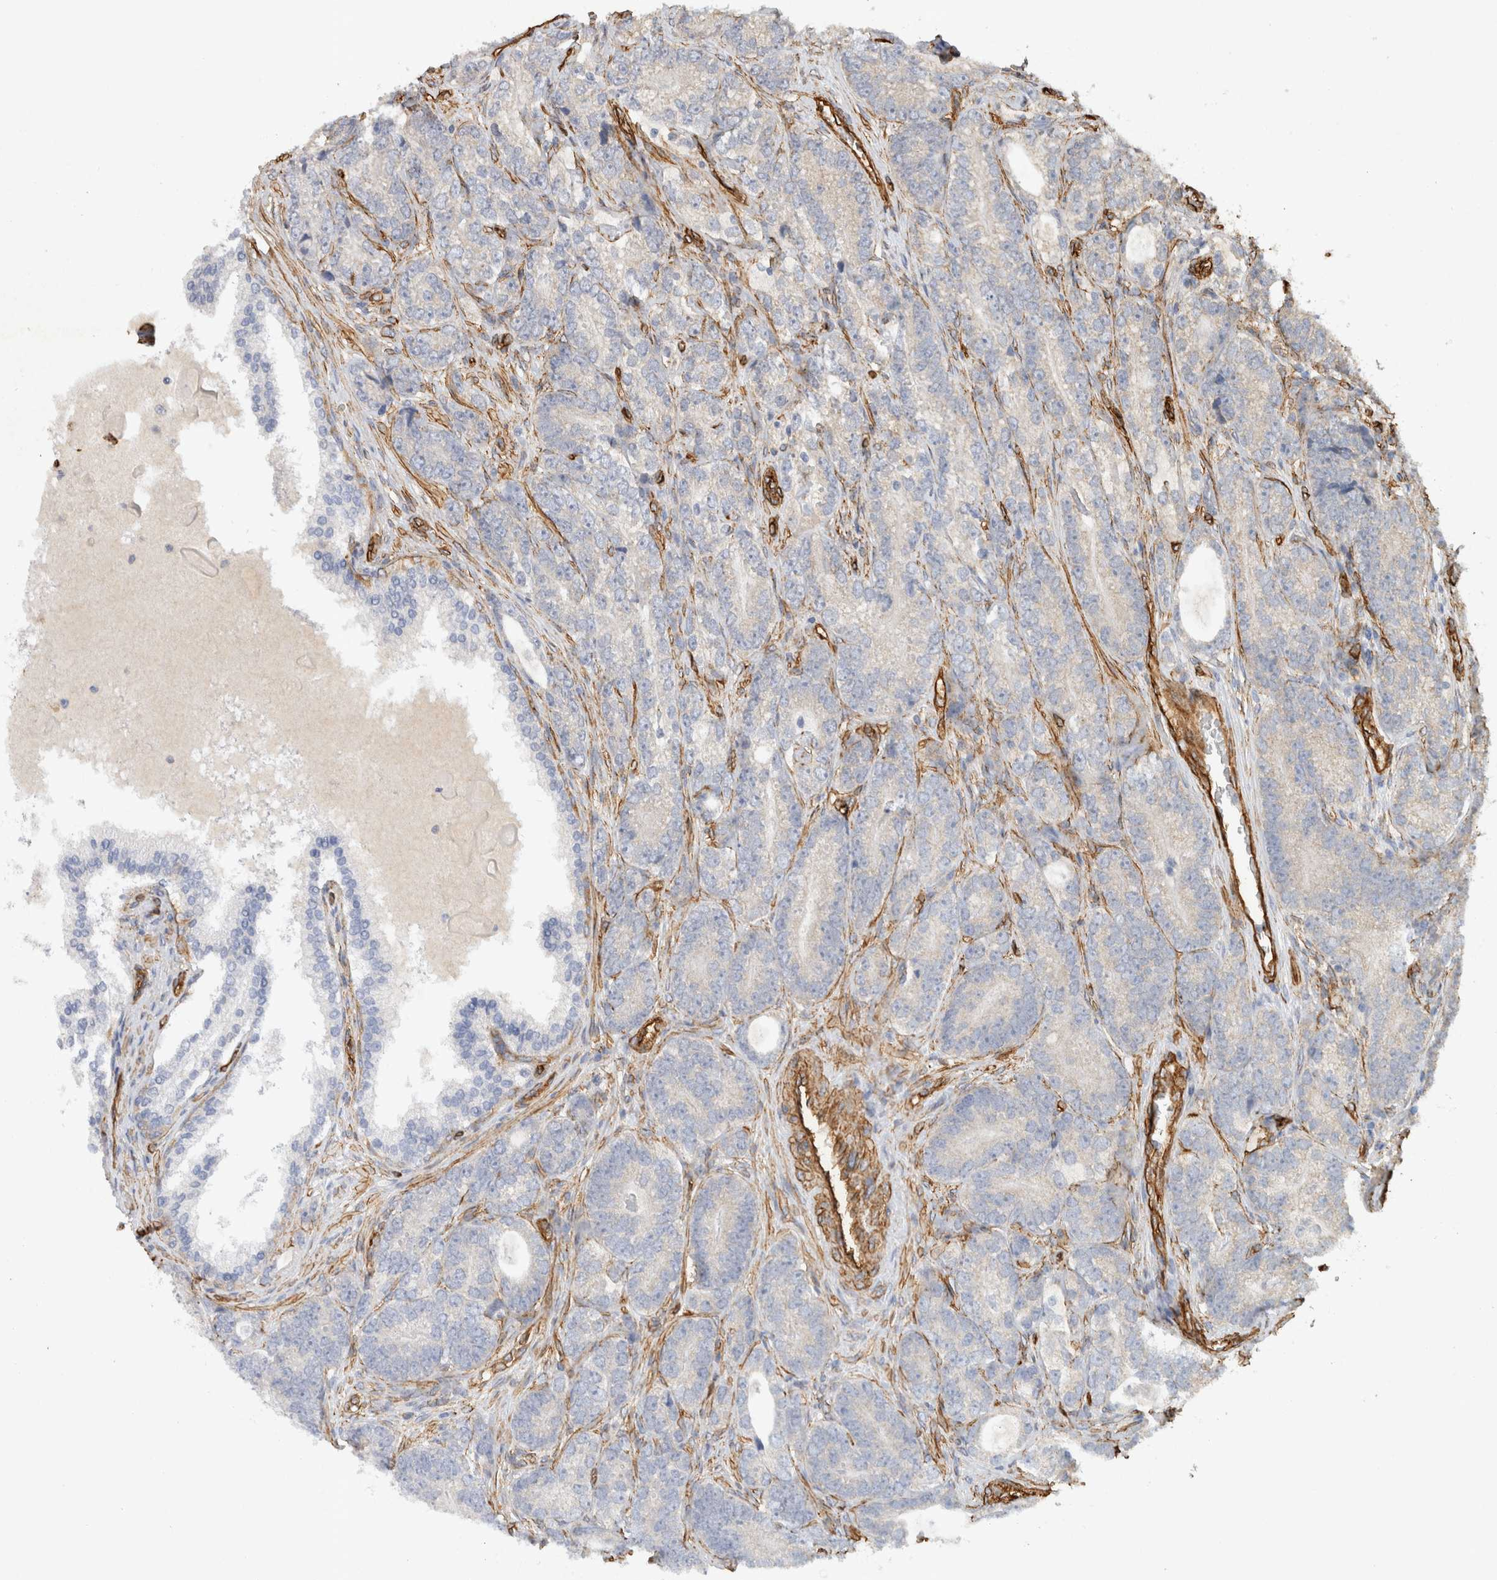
{"staining": {"intensity": "negative", "quantity": "none", "location": "none"}, "tissue": "prostate cancer", "cell_type": "Tumor cells", "image_type": "cancer", "snomed": [{"axis": "morphology", "description": "Adenocarcinoma, High grade"}, {"axis": "topography", "description": "Prostate"}], "caption": "Photomicrograph shows no protein expression in tumor cells of prostate cancer (adenocarcinoma (high-grade)) tissue. The staining is performed using DAB brown chromogen with nuclei counter-stained in using hematoxylin.", "gene": "JMJD4", "patient": {"sex": "male", "age": 56}}